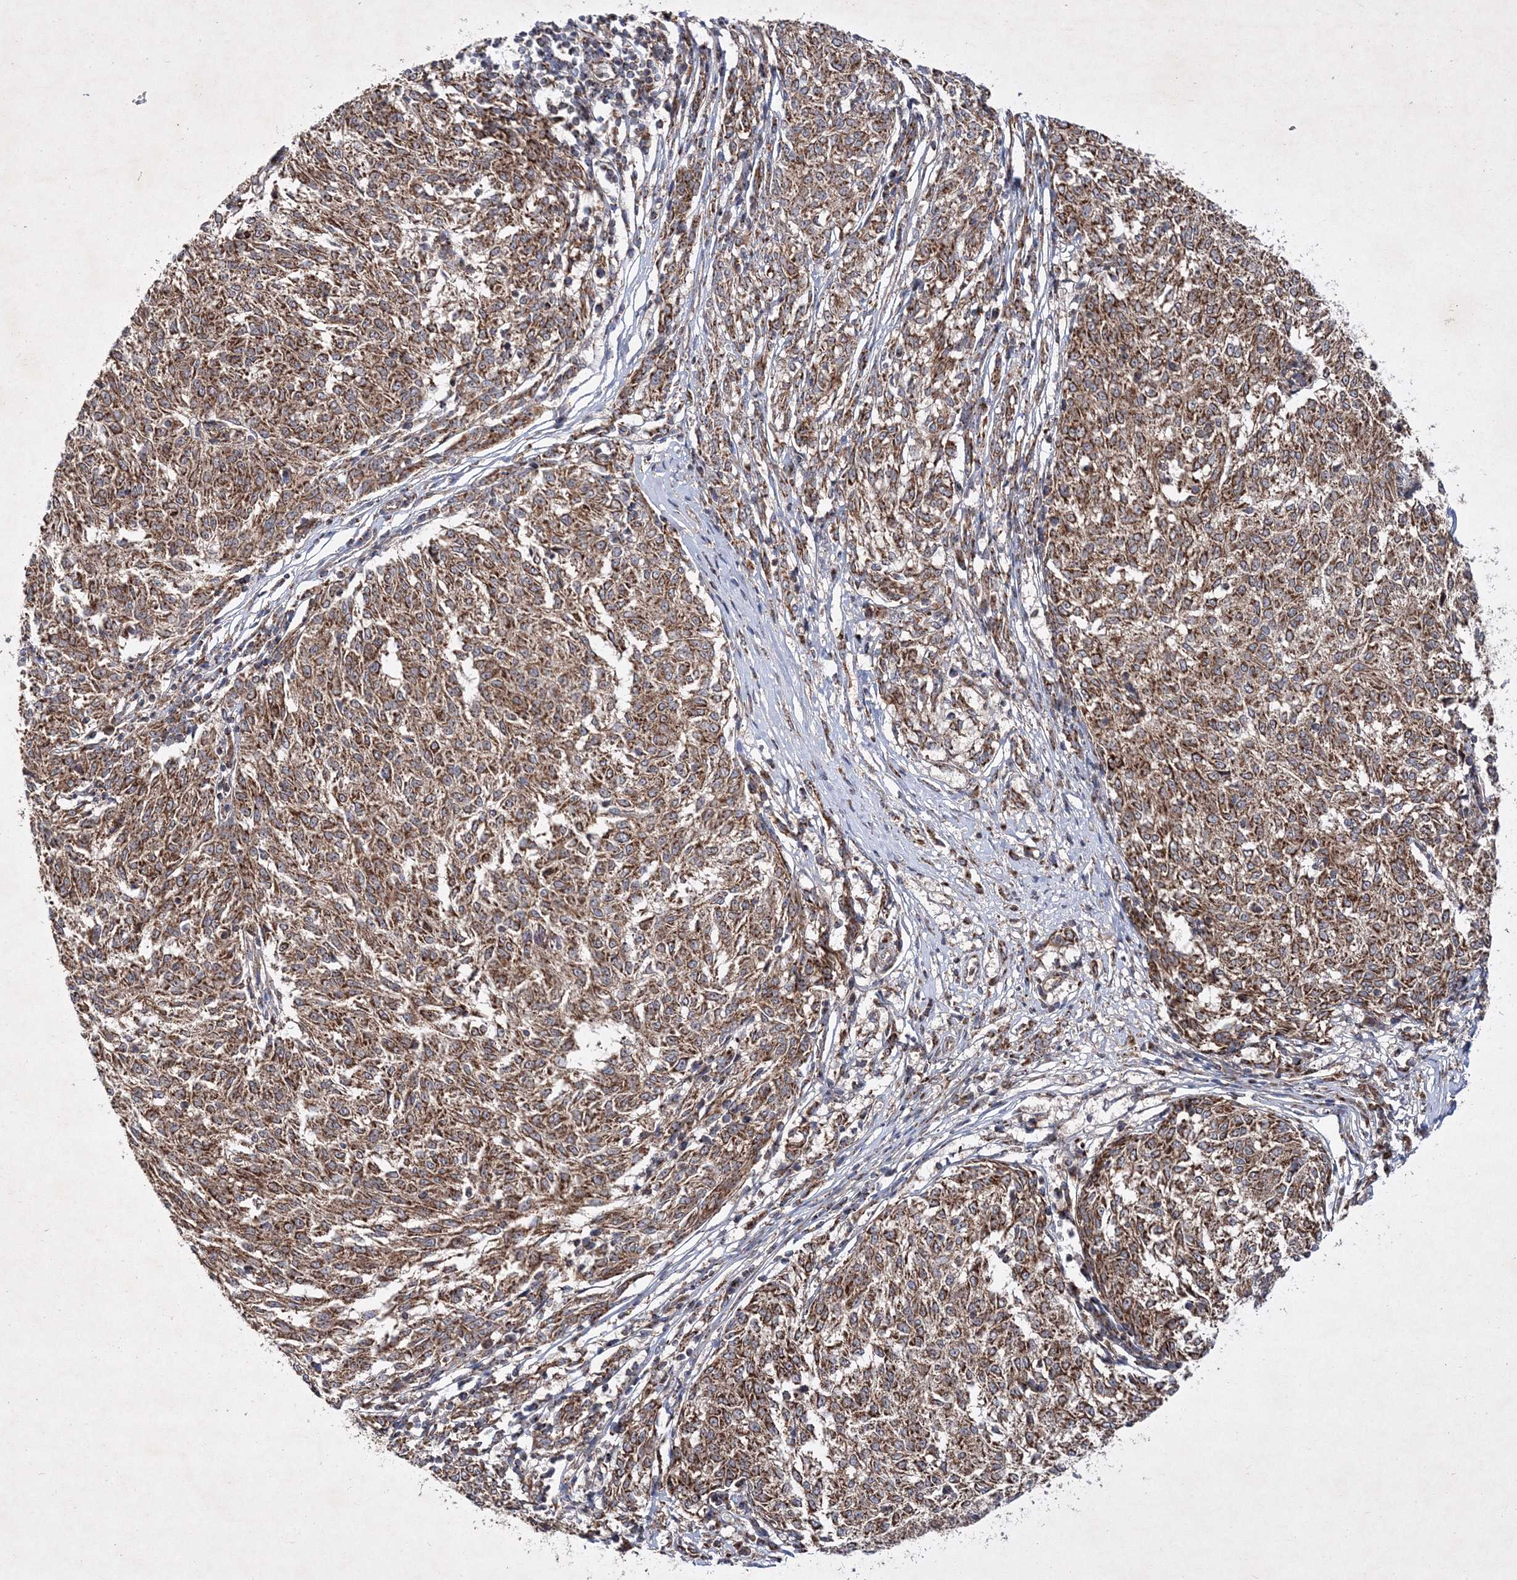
{"staining": {"intensity": "moderate", "quantity": ">75%", "location": "cytoplasmic/membranous"}, "tissue": "melanoma", "cell_type": "Tumor cells", "image_type": "cancer", "snomed": [{"axis": "morphology", "description": "Malignant melanoma, NOS"}, {"axis": "topography", "description": "Skin"}], "caption": "Immunohistochemical staining of melanoma shows medium levels of moderate cytoplasmic/membranous protein expression in approximately >75% of tumor cells.", "gene": "SCRN3", "patient": {"sex": "female", "age": 72}}